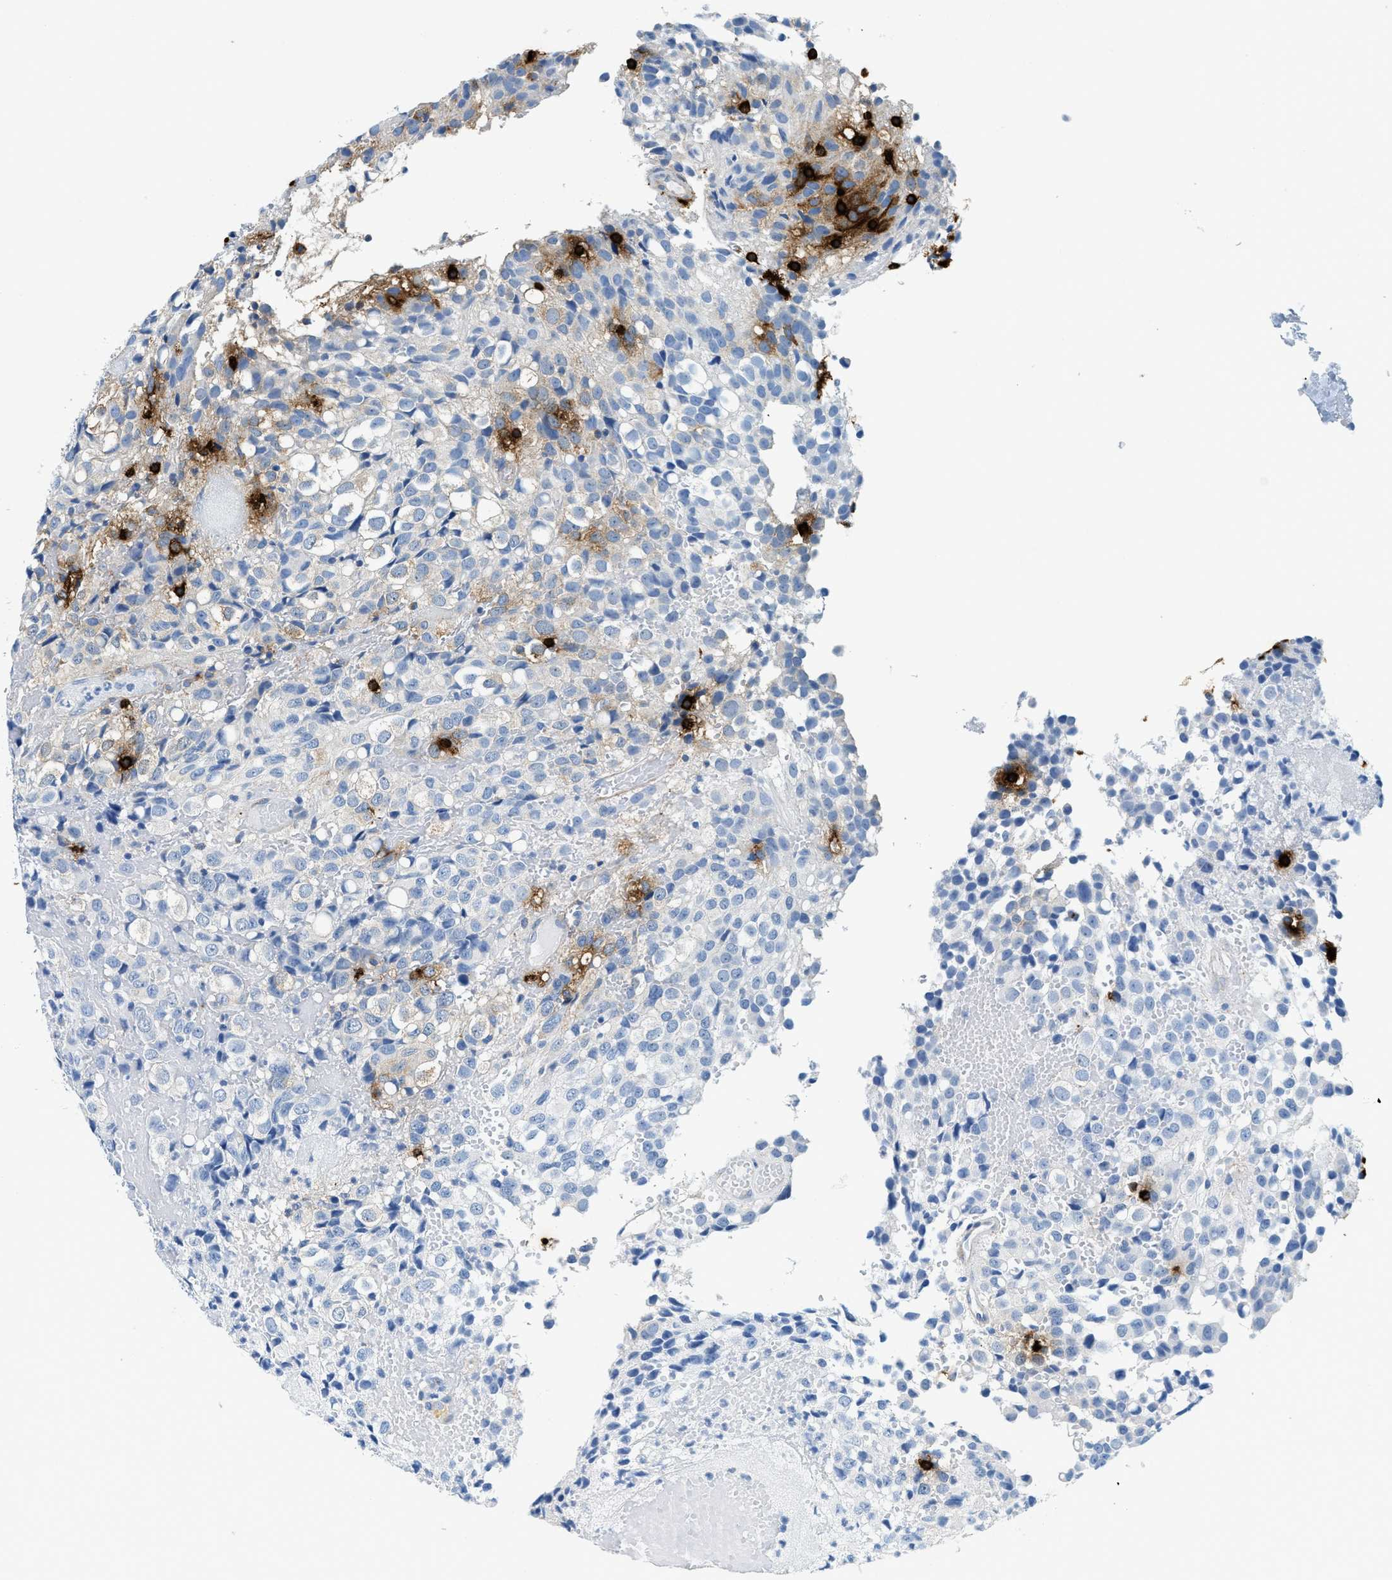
{"staining": {"intensity": "negative", "quantity": "none", "location": "none"}, "tissue": "glioma", "cell_type": "Tumor cells", "image_type": "cancer", "snomed": [{"axis": "morphology", "description": "Glioma, malignant, High grade"}, {"axis": "topography", "description": "Brain"}], "caption": "This image is of malignant glioma (high-grade) stained with IHC to label a protein in brown with the nuclei are counter-stained blue. There is no expression in tumor cells. The staining was performed using DAB (3,3'-diaminobenzidine) to visualize the protein expression in brown, while the nuclei were stained in blue with hematoxylin (Magnification: 20x).", "gene": "TPSAB1", "patient": {"sex": "male", "age": 32}}